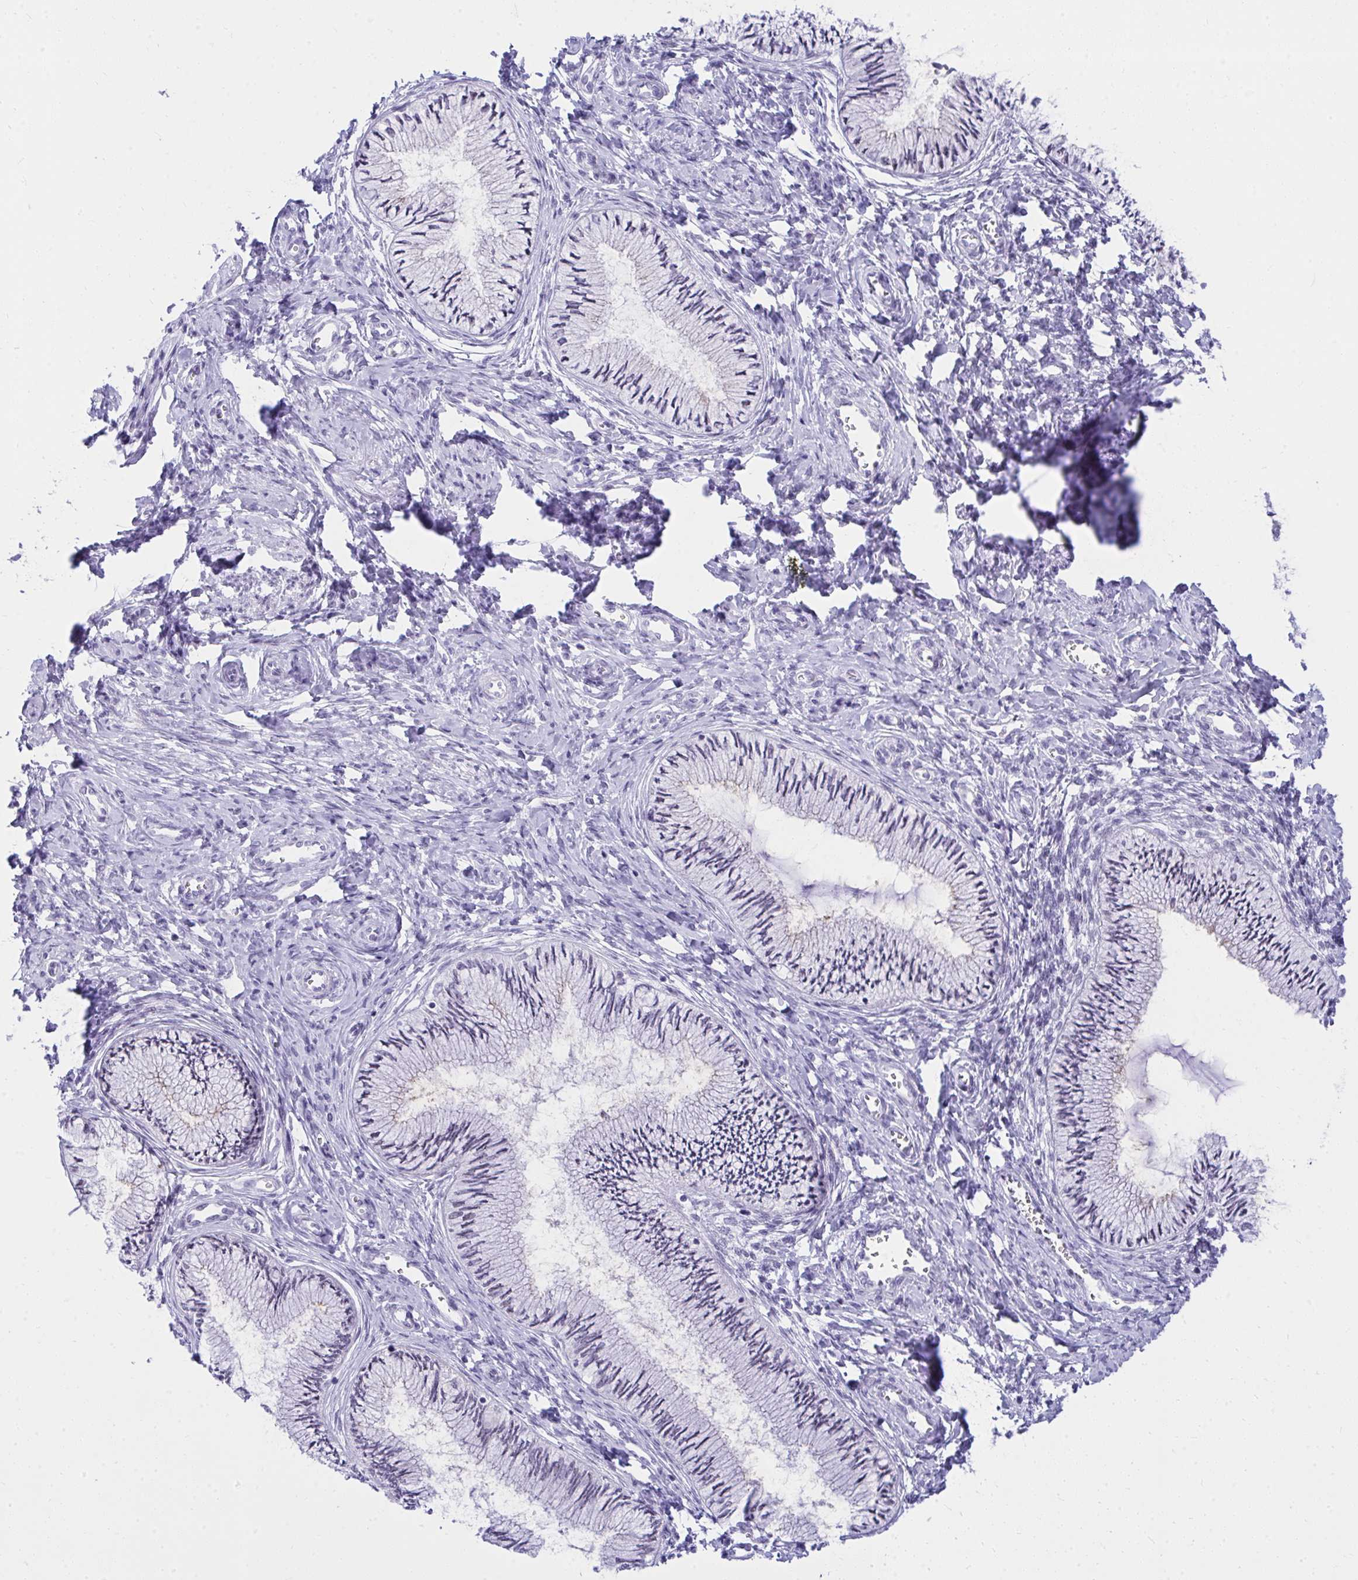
{"staining": {"intensity": "weak", "quantity": "<25%", "location": "cytoplasmic/membranous"}, "tissue": "cervix", "cell_type": "Glandular cells", "image_type": "normal", "snomed": [{"axis": "morphology", "description": "Normal tissue, NOS"}, {"axis": "topography", "description": "Cervix"}], "caption": "This is an immunohistochemistry micrograph of unremarkable human cervix. There is no staining in glandular cells.", "gene": "OR5F1", "patient": {"sex": "female", "age": 24}}